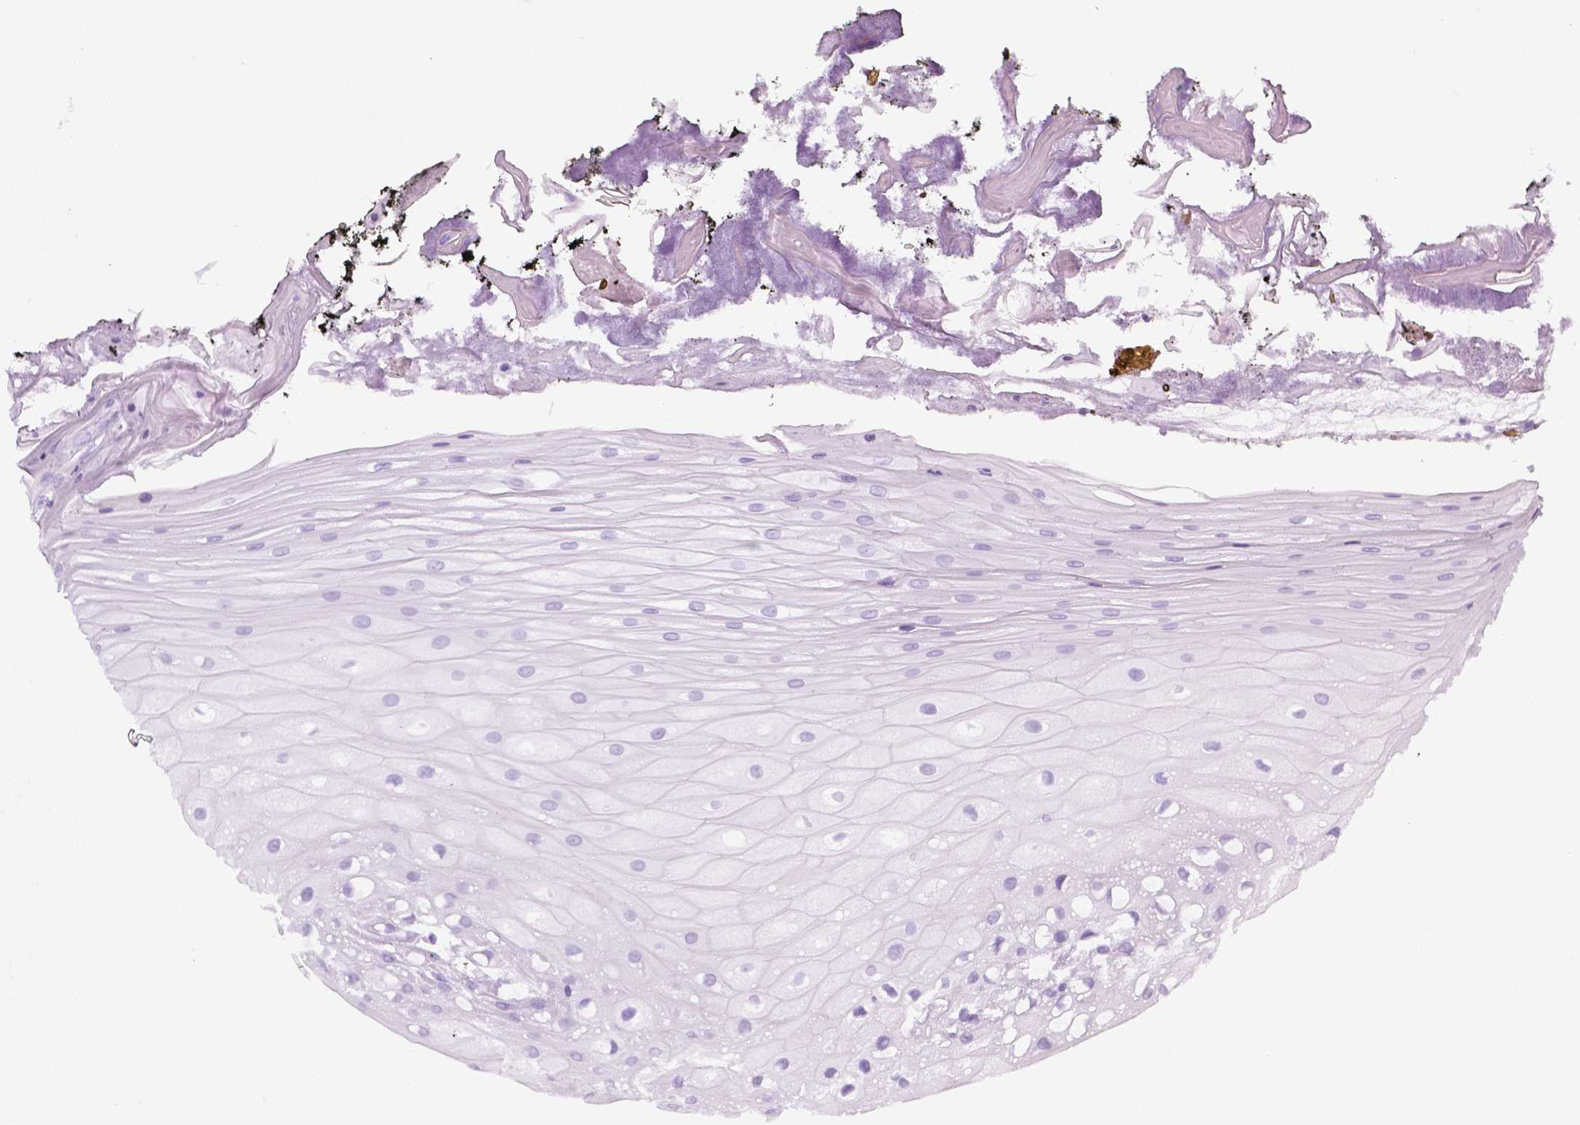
{"staining": {"intensity": "negative", "quantity": "none", "location": "none"}, "tissue": "oral mucosa", "cell_type": "Squamous epithelial cells", "image_type": "normal", "snomed": [{"axis": "morphology", "description": "Normal tissue, NOS"}, {"axis": "morphology", "description": "Squamous cell carcinoma, NOS"}, {"axis": "topography", "description": "Oral tissue"}, {"axis": "topography", "description": "Head-Neck"}], "caption": "The IHC histopathology image has no significant positivity in squamous epithelial cells of oral mucosa.", "gene": "NECAB1", "patient": {"sex": "male", "age": 69}}